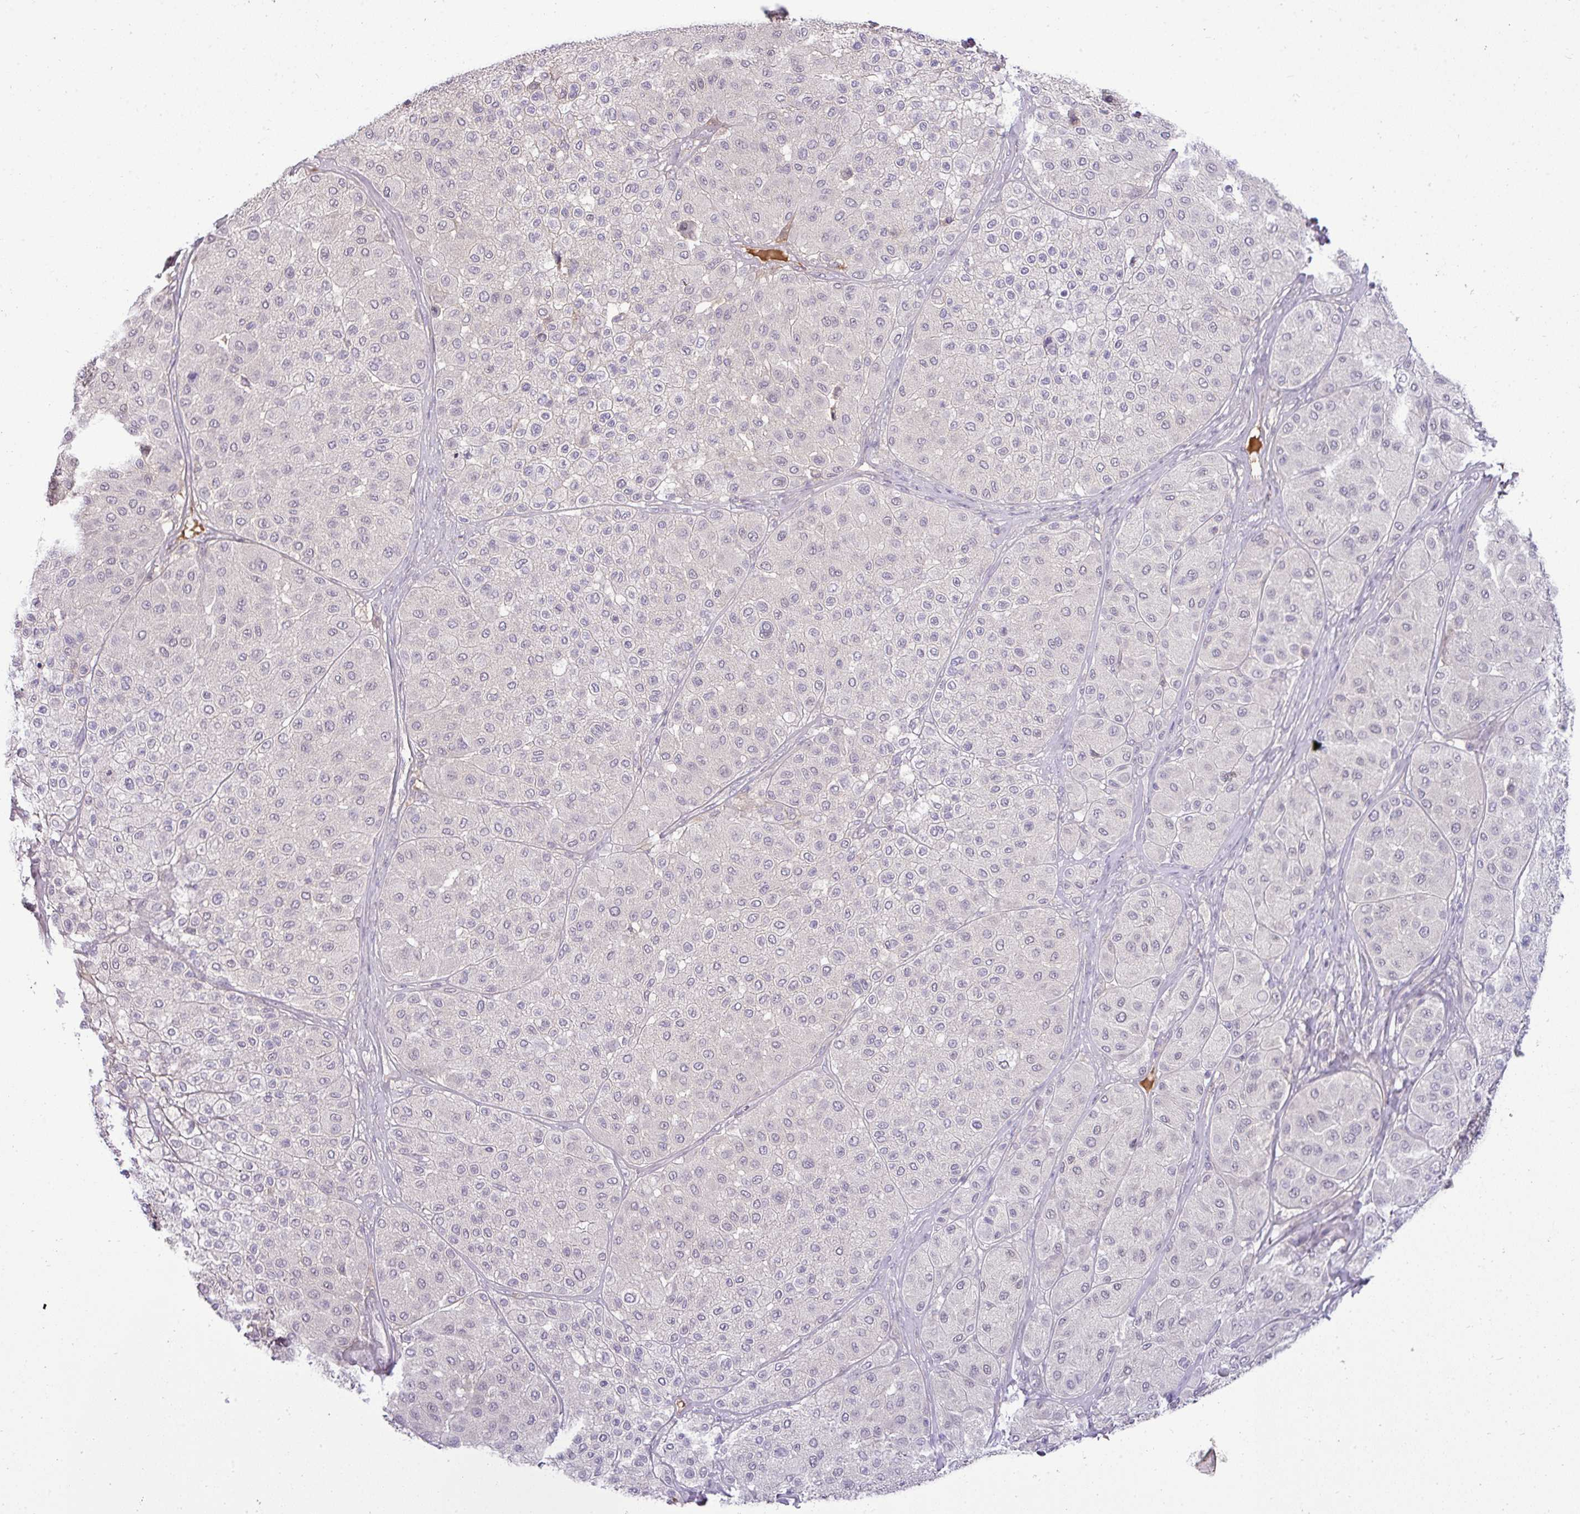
{"staining": {"intensity": "negative", "quantity": "none", "location": "none"}, "tissue": "melanoma", "cell_type": "Tumor cells", "image_type": "cancer", "snomed": [{"axis": "morphology", "description": "Malignant melanoma, Metastatic site"}, {"axis": "topography", "description": "Smooth muscle"}], "caption": "Immunohistochemical staining of human melanoma shows no significant positivity in tumor cells.", "gene": "APOM", "patient": {"sex": "male", "age": 41}}